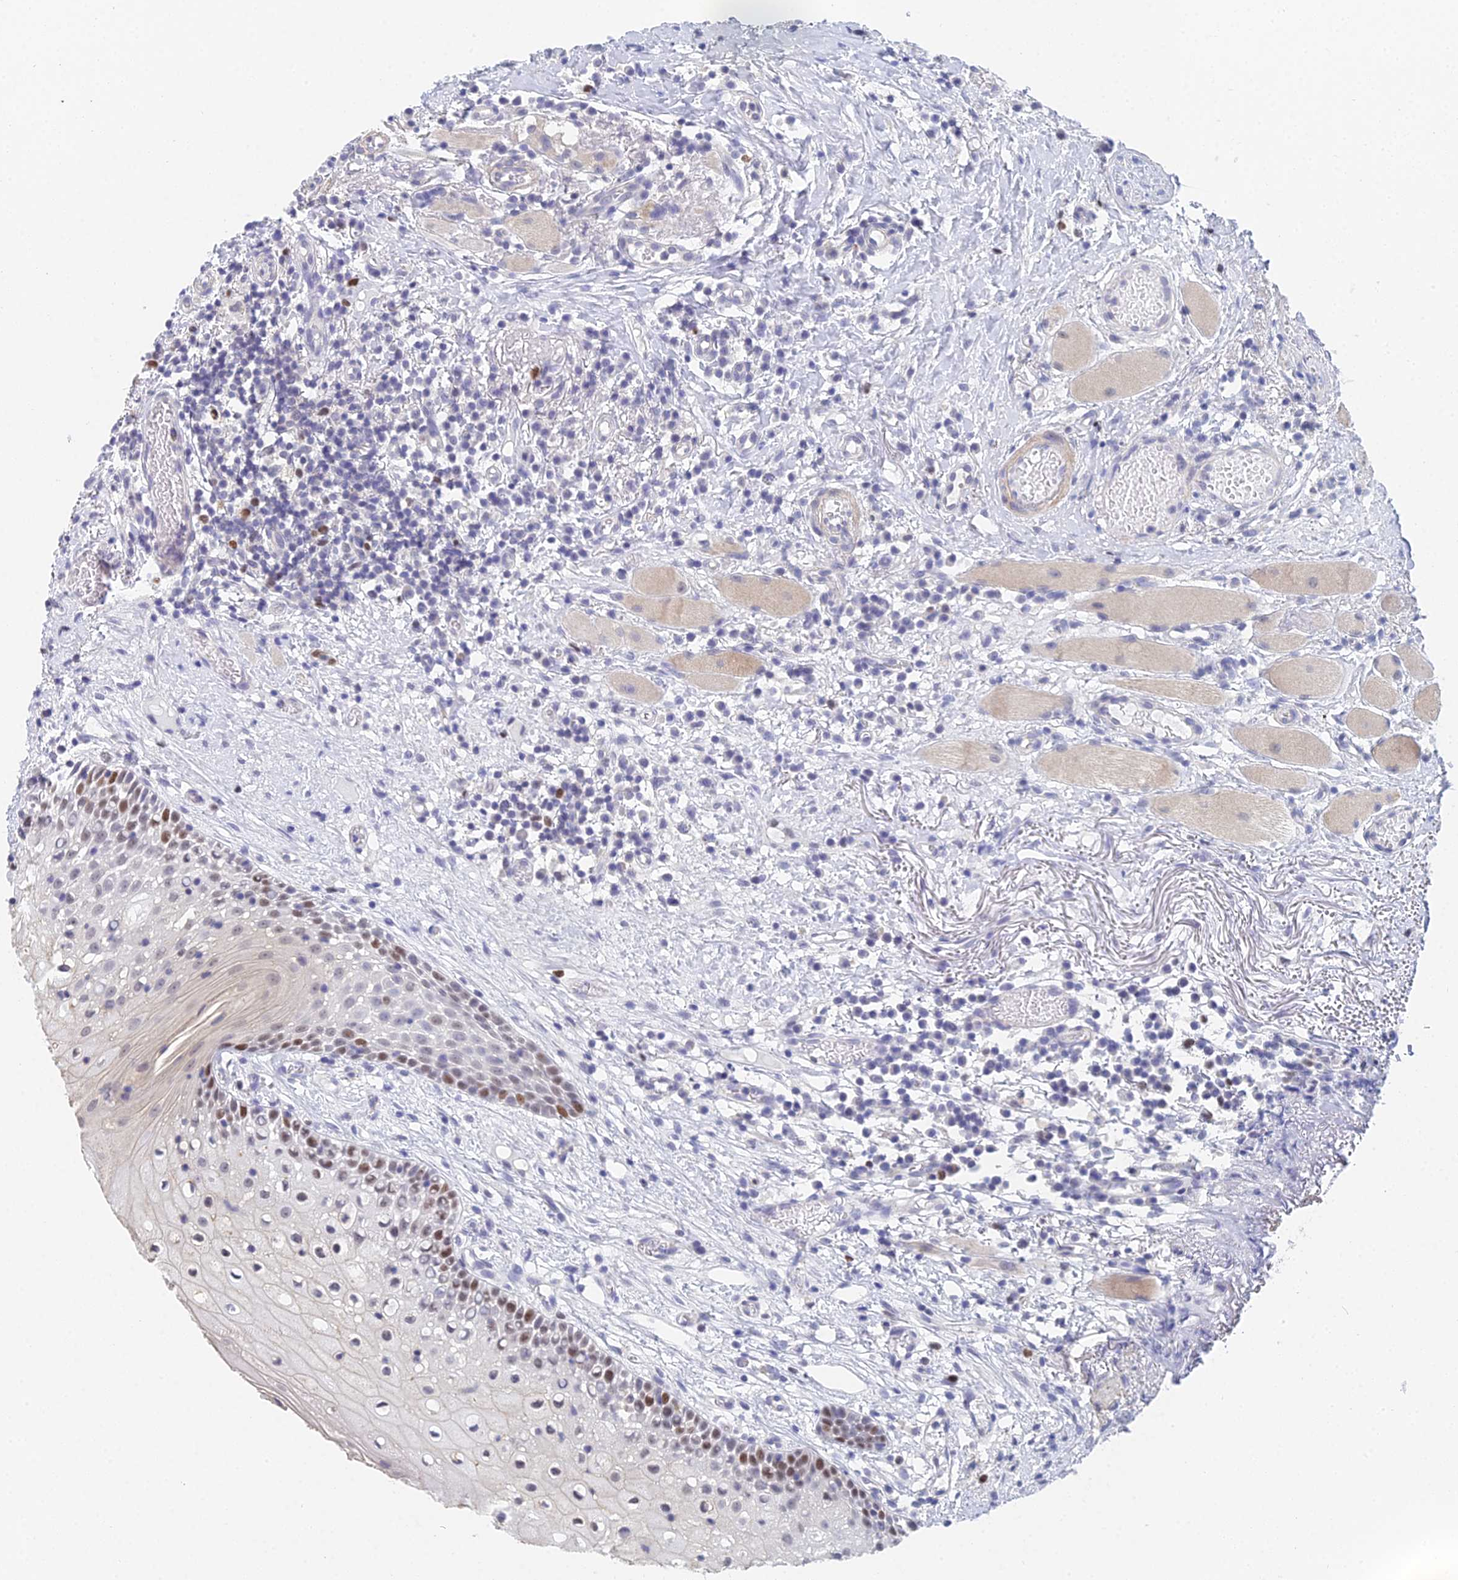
{"staining": {"intensity": "moderate", "quantity": "25%-75%", "location": "nuclear"}, "tissue": "oral mucosa", "cell_type": "Squamous epithelial cells", "image_type": "normal", "snomed": [{"axis": "morphology", "description": "Normal tissue, NOS"}, {"axis": "topography", "description": "Oral tissue"}], "caption": "Oral mucosa stained with IHC shows moderate nuclear positivity in approximately 25%-75% of squamous epithelial cells.", "gene": "MCM2", "patient": {"sex": "female", "age": 69}}